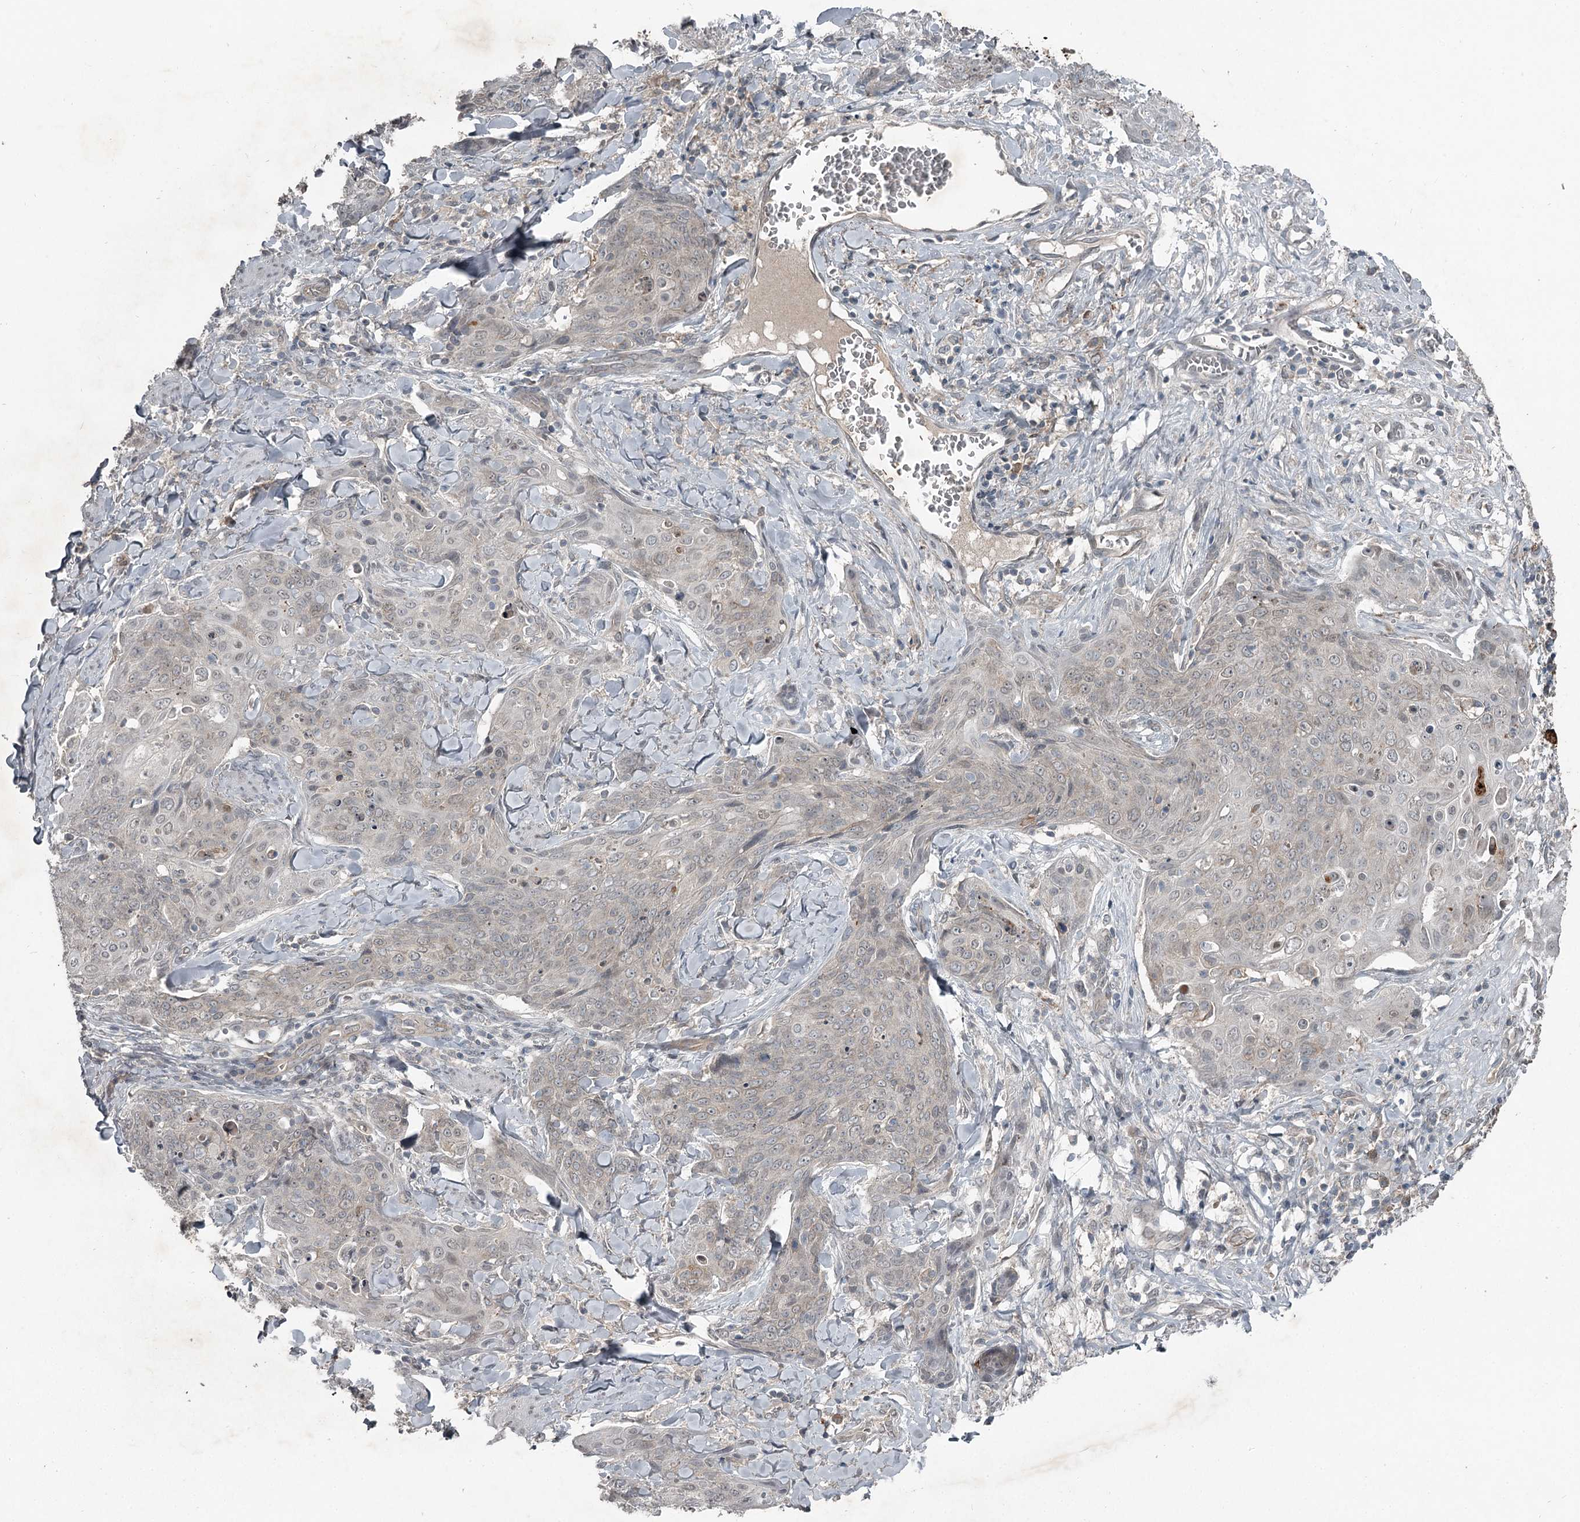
{"staining": {"intensity": "negative", "quantity": "none", "location": "none"}, "tissue": "skin cancer", "cell_type": "Tumor cells", "image_type": "cancer", "snomed": [{"axis": "morphology", "description": "Squamous cell carcinoma, NOS"}, {"axis": "topography", "description": "Skin"}, {"axis": "topography", "description": "Vulva"}], "caption": "Skin cancer was stained to show a protein in brown. There is no significant positivity in tumor cells.", "gene": "SLC39A8", "patient": {"sex": "female", "age": 85}}